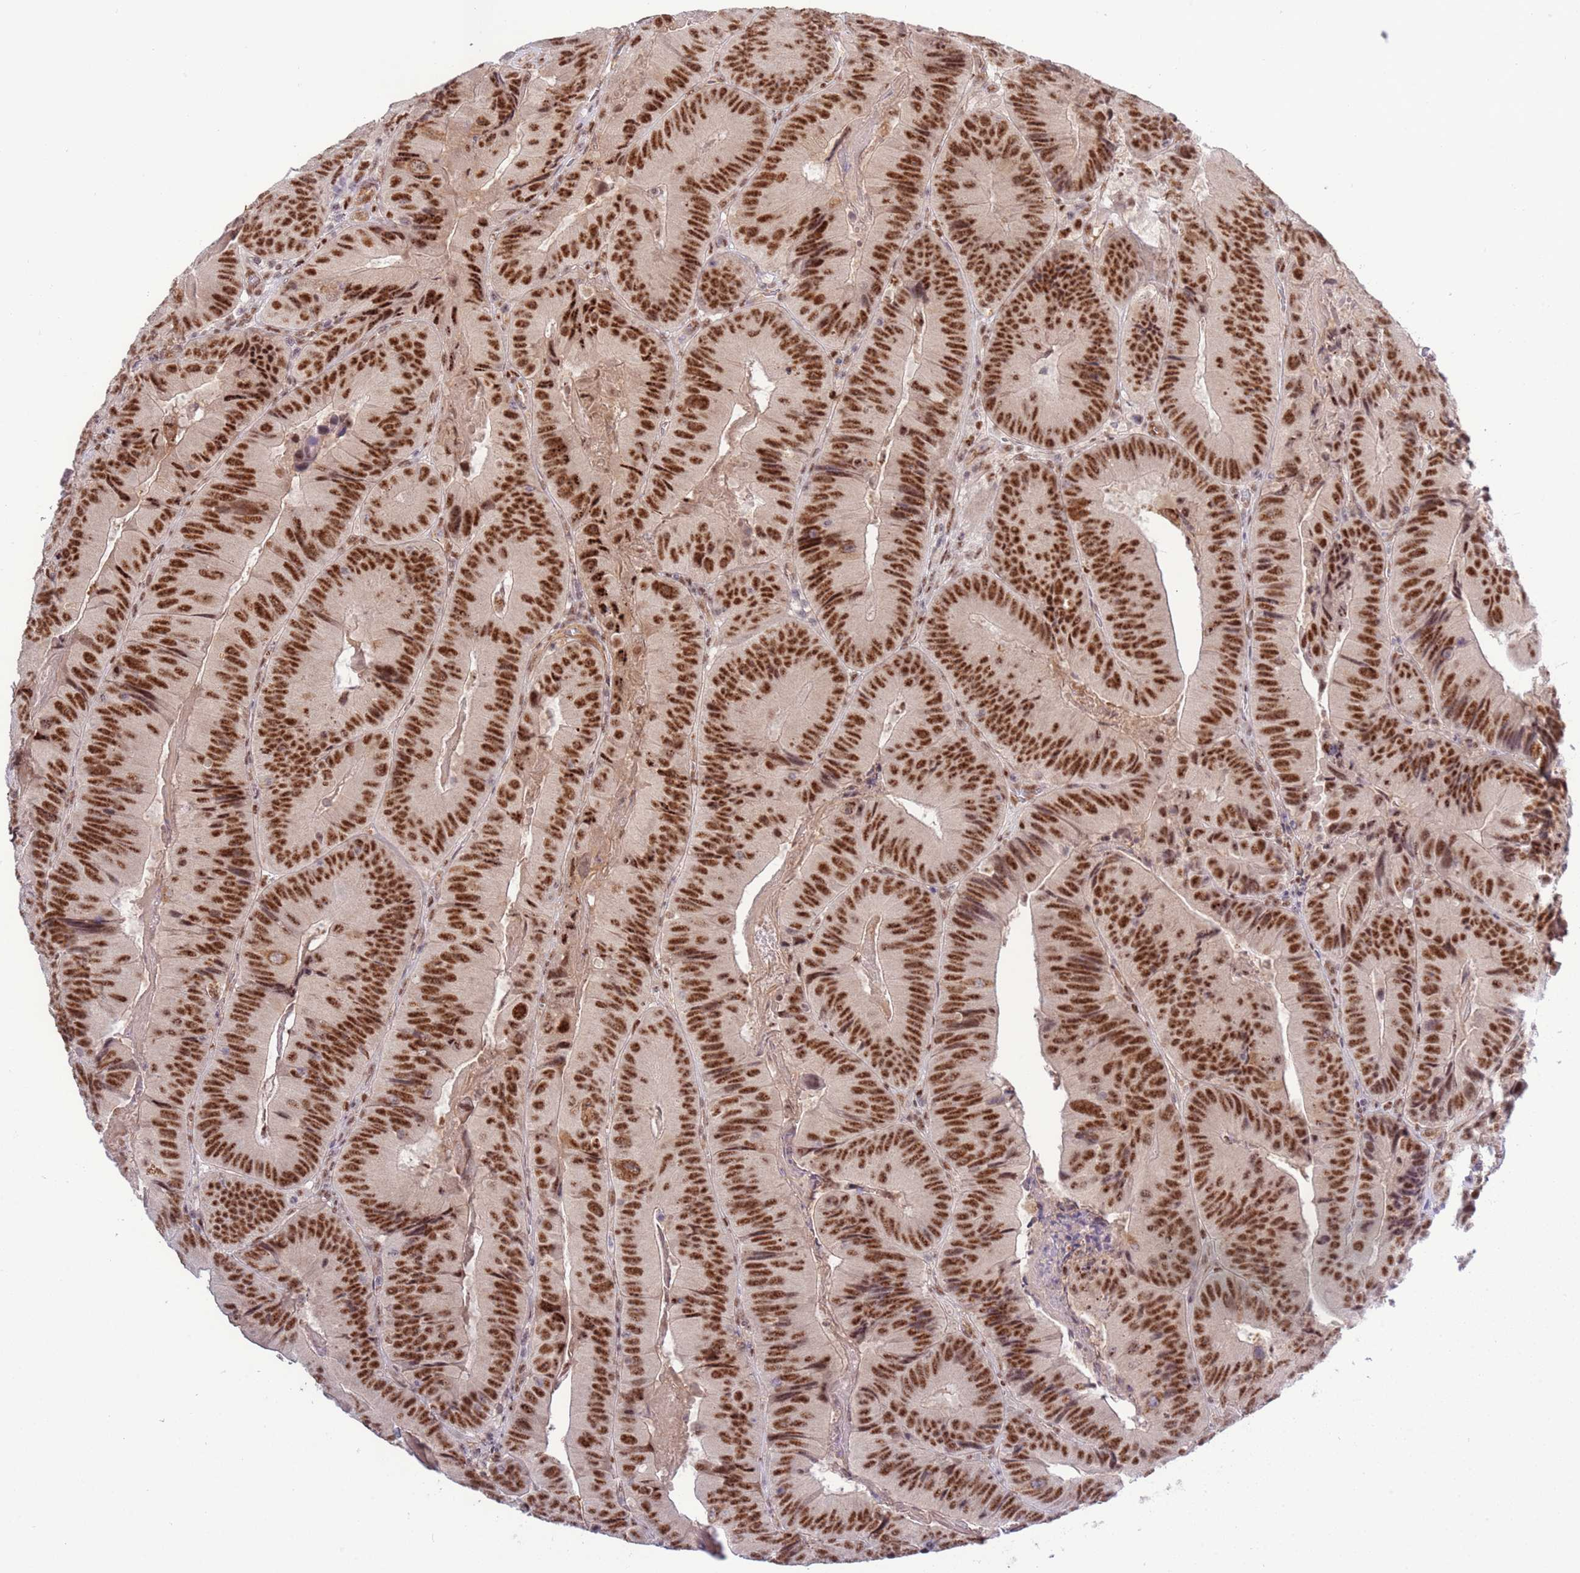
{"staining": {"intensity": "strong", "quantity": ">75%", "location": "nuclear"}, "tissue": "colorectal cancer", "cell_type": "Tumor cells", "image_type": "cancer", "snomed": [{"axis": "morphology", "description": "Adenocarcinoma, NOS"}, {"axis": "topography", "description": "Colon"}], "caption": "Protein expression by immunohistochemistry shows strong nuclear staining in approximately >75% of tumor cells in colorectal adenocarcinoma. The staining was performed using DAB to visualize the protein expression in brown, while the nuclei were stained in blue with hematoxylin (Magnification: 20x).", "gene": "PRPF6", "patient": {"sex": "female", "age": 86}}